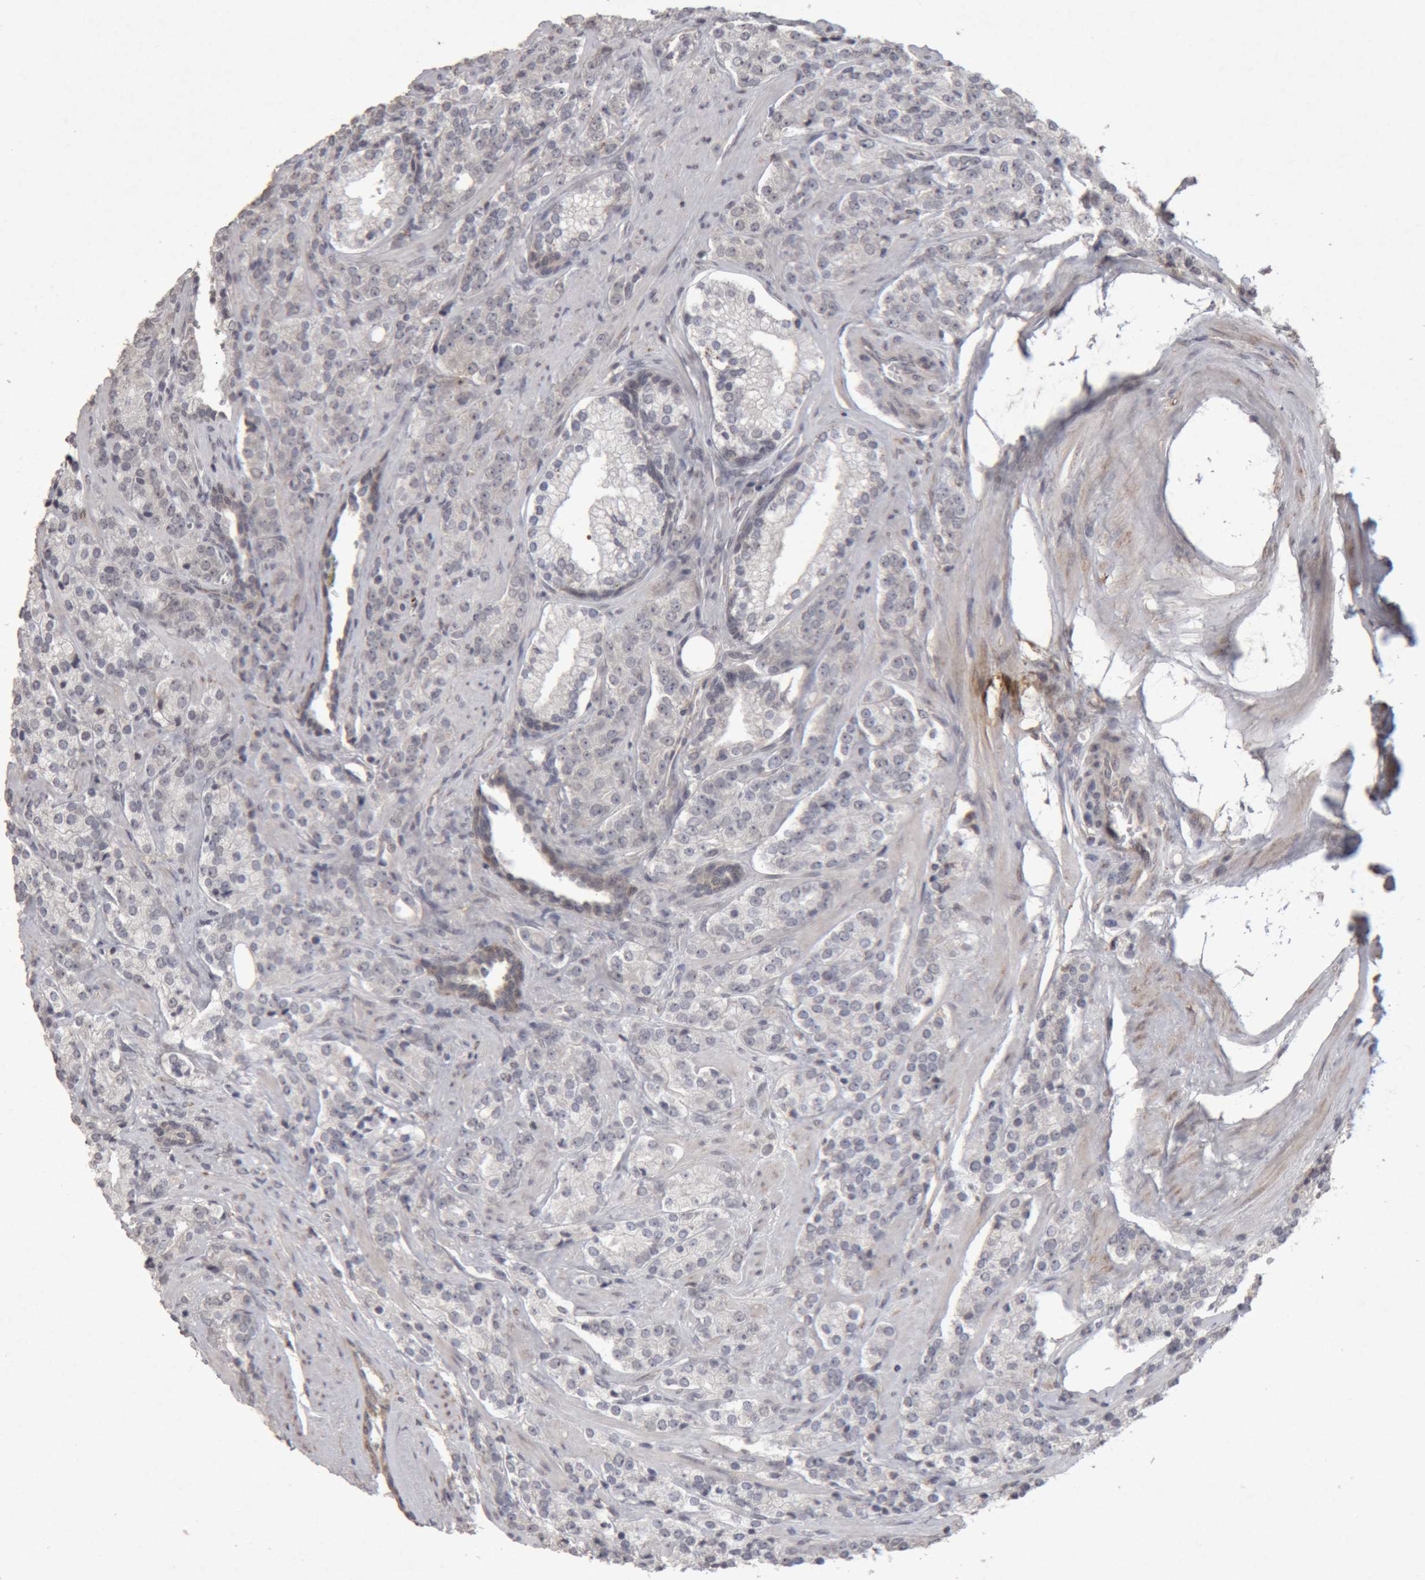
{"staining": {"intensity": "negative", "quantity": "none", "location": "none"}, "tissue": "prostate cancer", "cell_type": "Tumor cells", "image_type": "cancer", "snomed": [{"axis": "morphology", "description": "Adenocarcinoma, High grade"}, {"axis": "topography", "description": "Prostate"}], "caption": "Immunohistochemistry photomicrograph of neoplastic tissue: human prostate cancer stained with DAB (3,3'-diaminobenzidine) reveals no significant protein expression in tumor cells.", "gene": "MEP1A", "patient": {"sex": "male", "age": 71}}